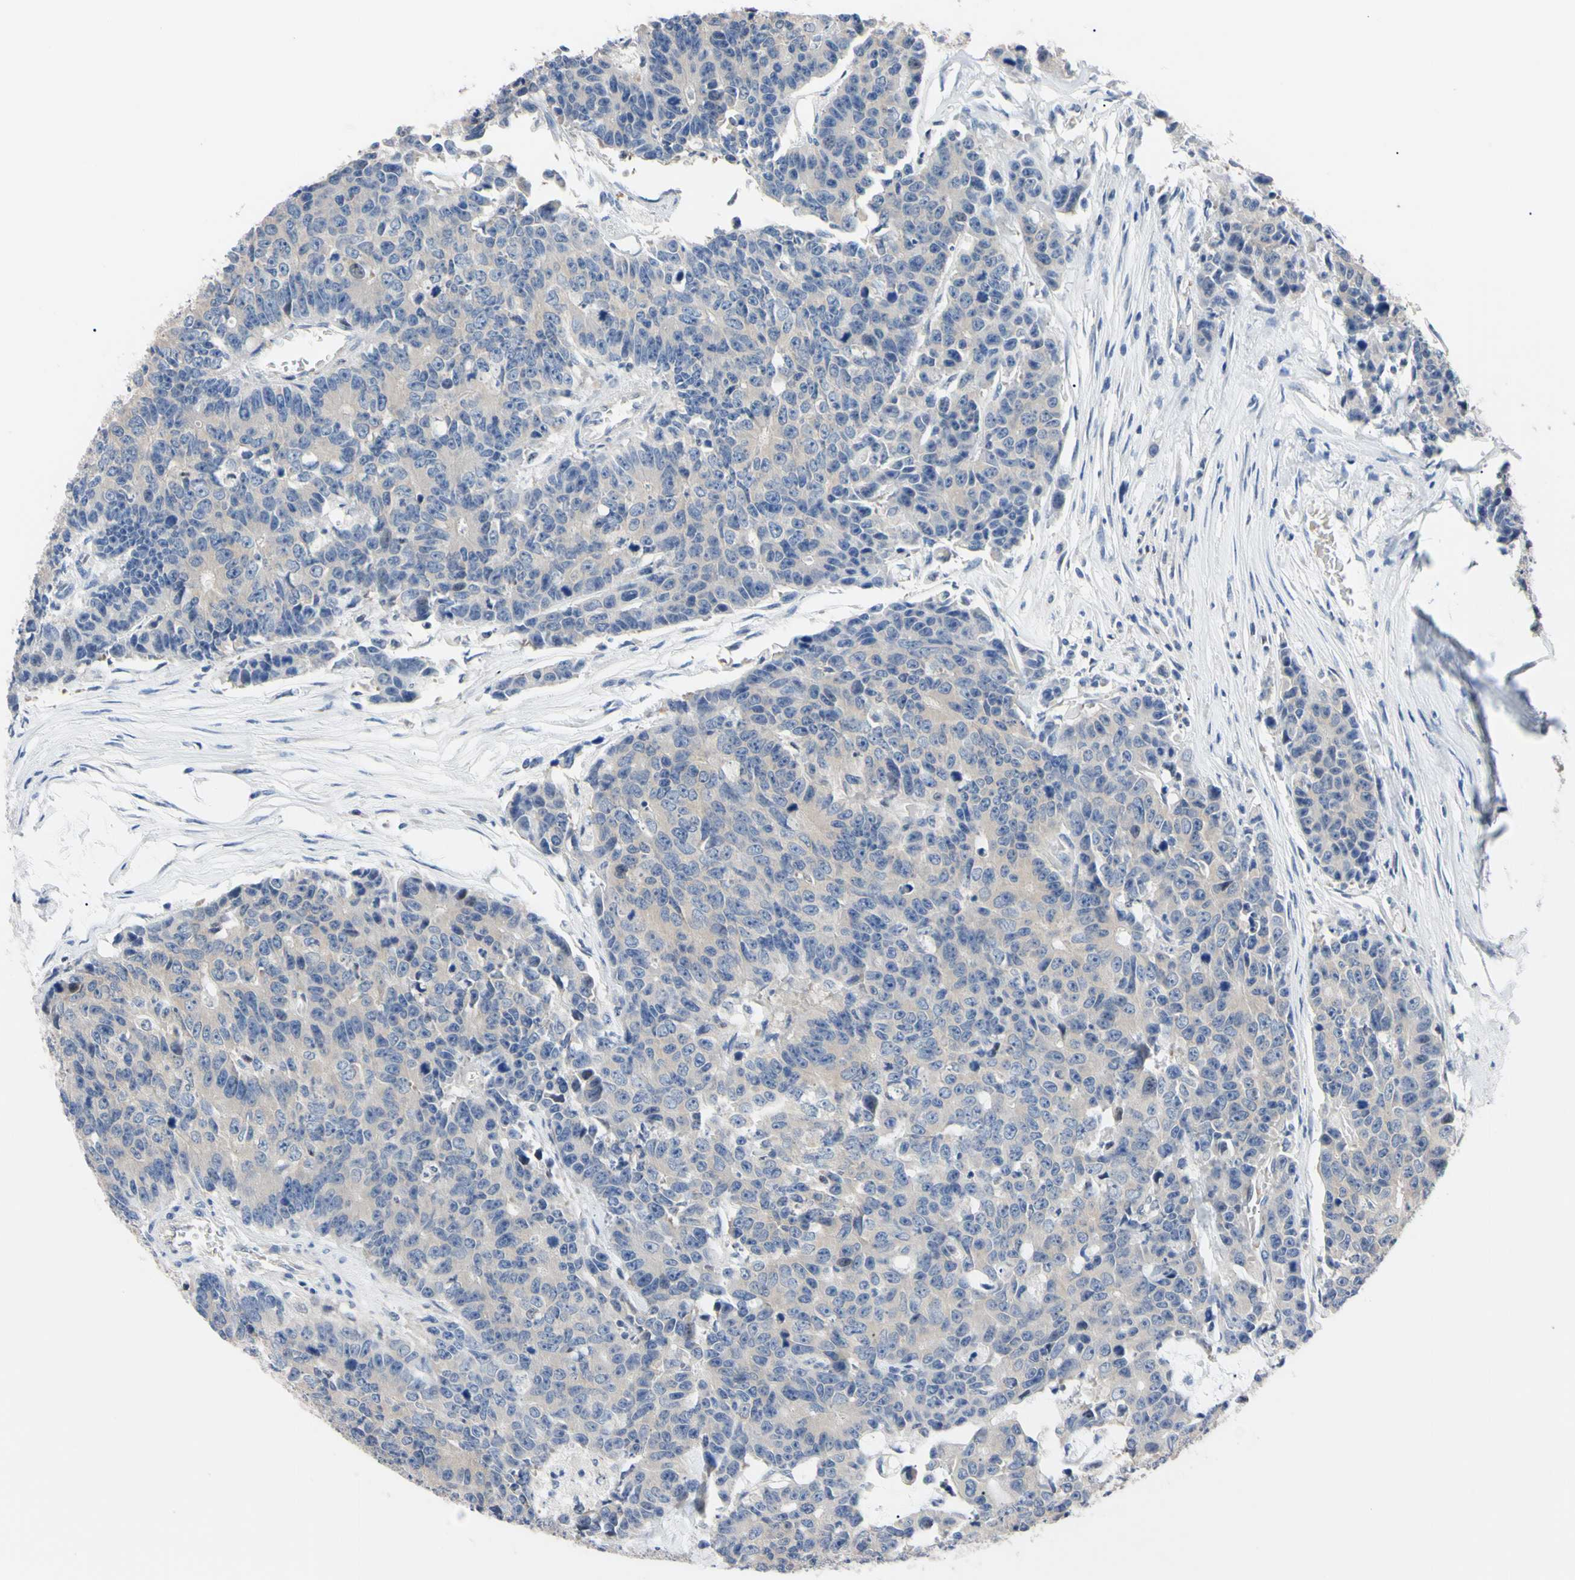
{"staining": {"intensity": "negative", "quantity": "none", "location": "none"}, "tissue": "colorectal cancer", "cell_type": "Tumor cells", "image_type": "cancer", "snomed": [{"axis": "morphology", "description": "Adenocarcinoma, NOS"}, {"axis": "topography", "description": "Colon"}], "caption": "There is no significant staining in tumor cells of colorectal cancer.", "gene": "RARS1", "patient": {"sex": "female", "age": 86}}